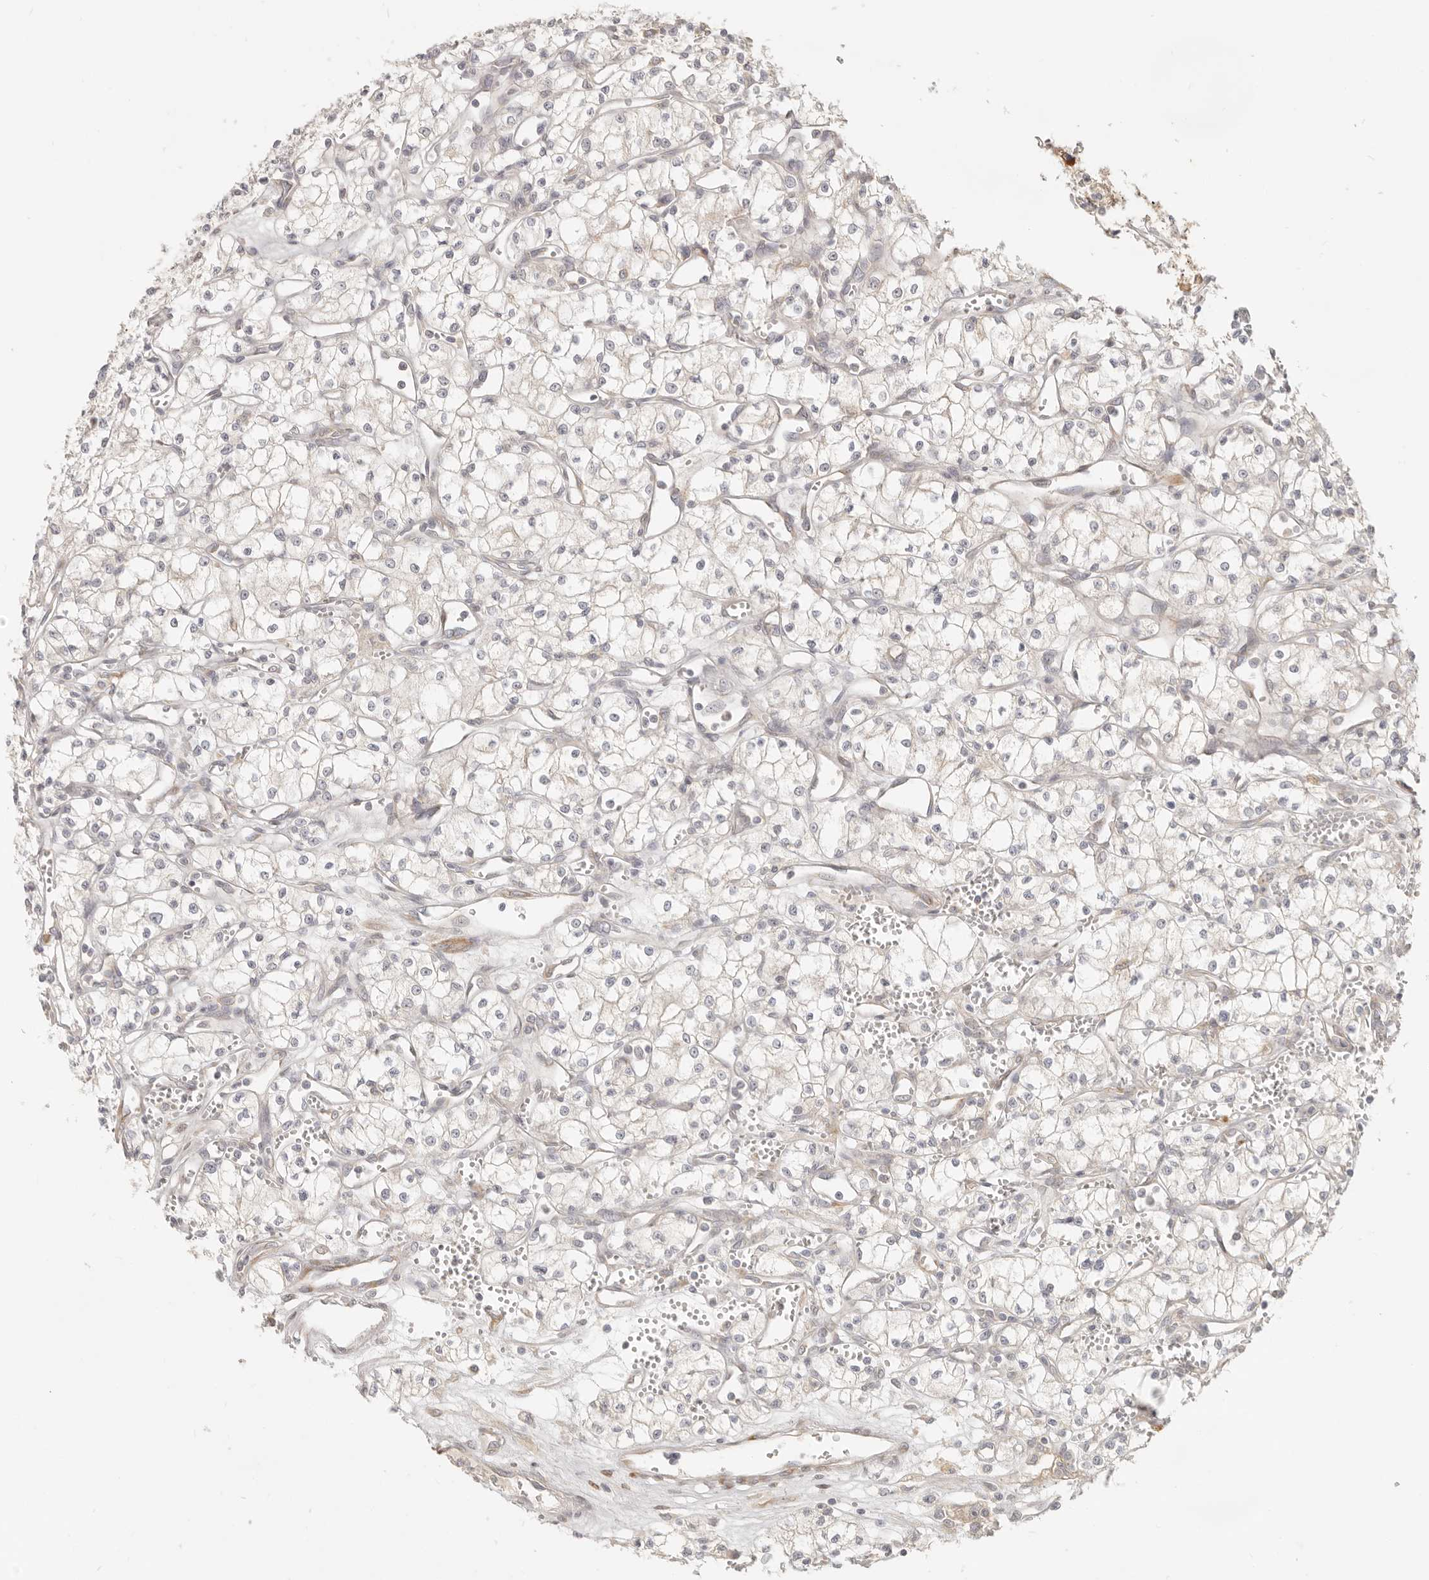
{"staining": {"intensity": "negative", "quantity": "none", "location": "none"}, "tissue": "renal cancer", "cell_type": "Tumor cells", "image_type": "cancer", "snomed": [{"axis": "morphology", "description": "Adenocarcinoma, NOS"}, {"axis": "topography", "description": "Kidney"}], "caption": "High power microscopy image of an IHC image of renal adenocarcinoma, revealing no significant staining in tumor cells.", "gene": "PABPC4", "patient": {"sex": "male", "age": 59}}